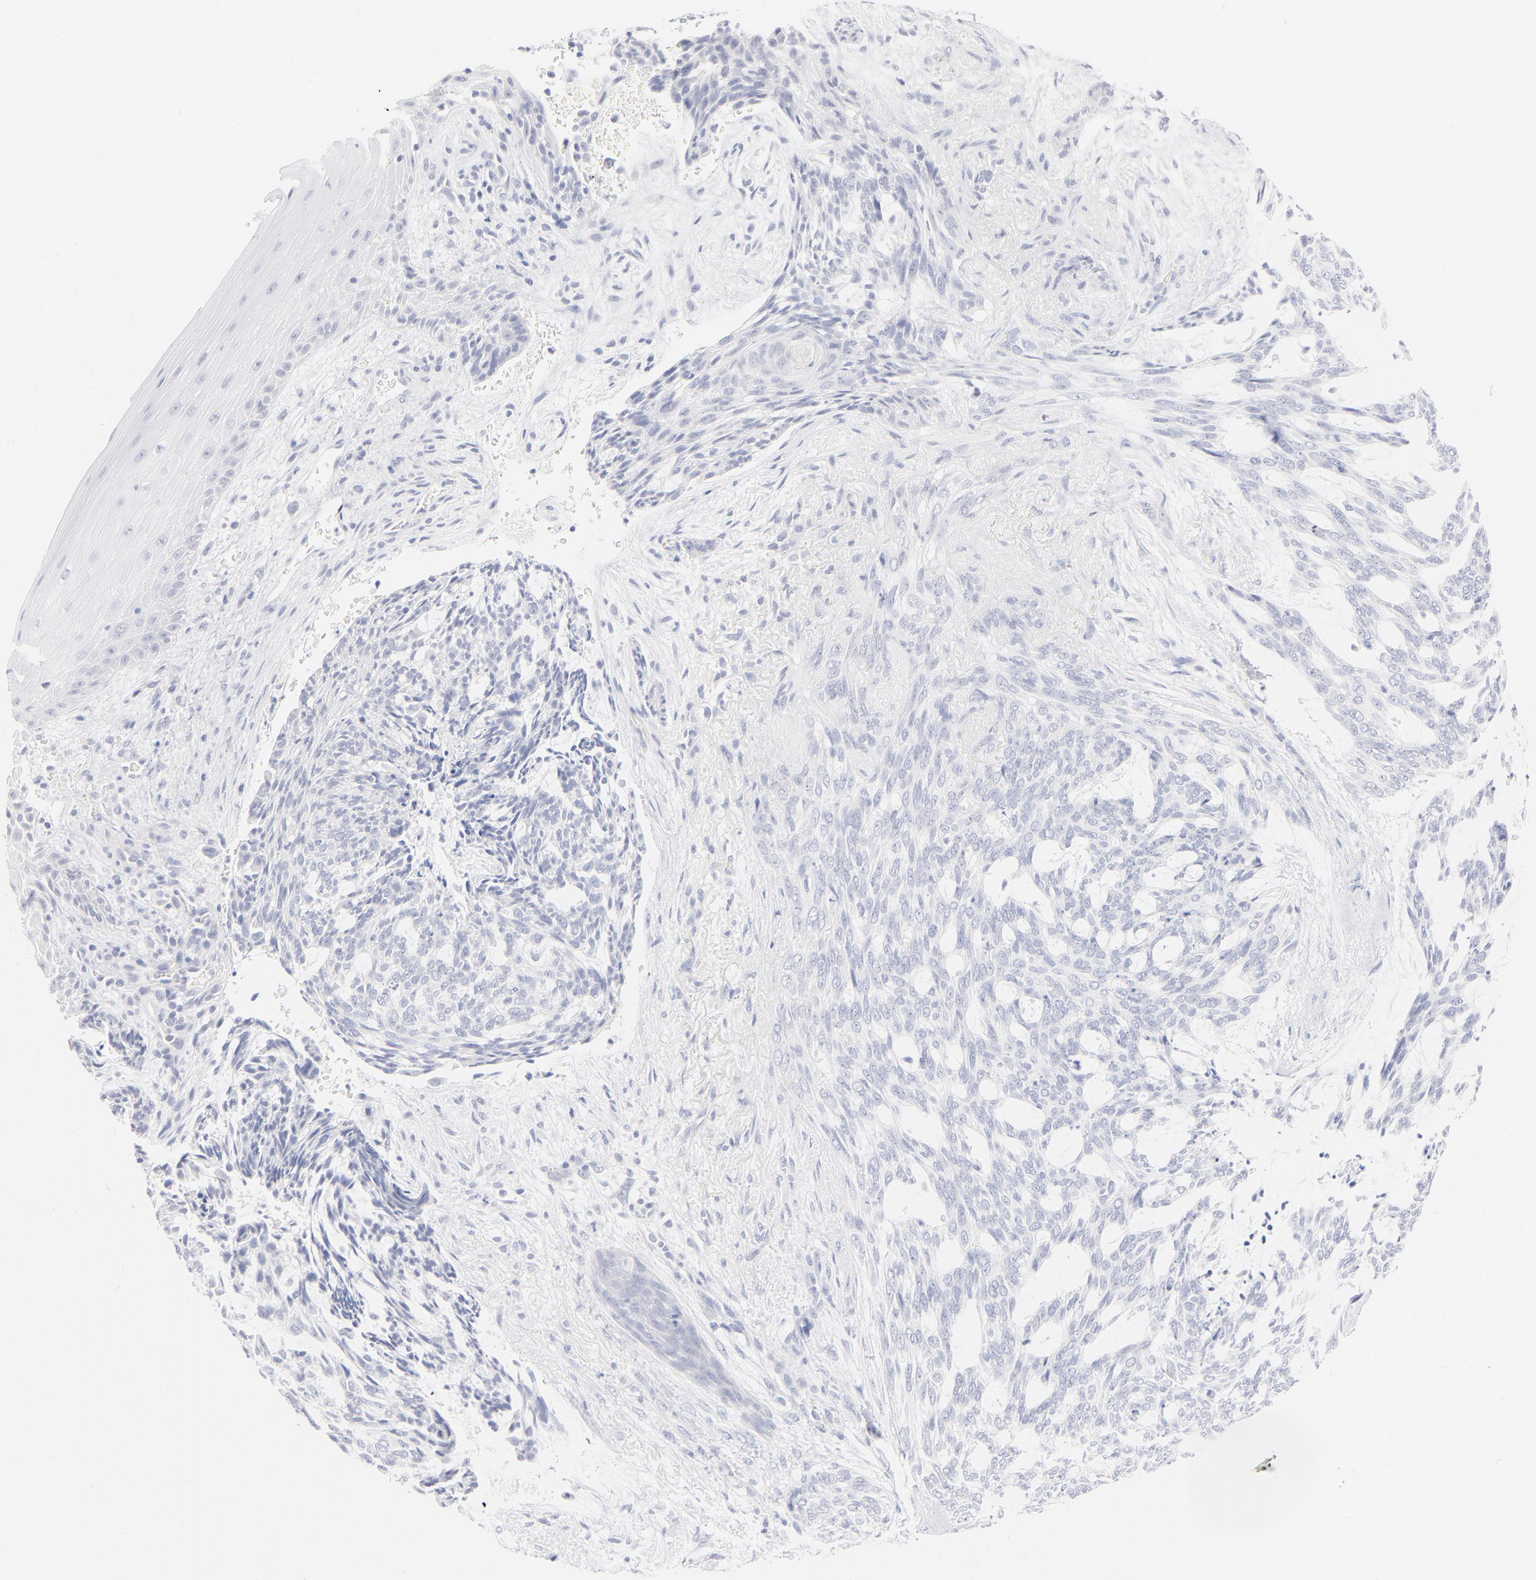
{"staining": {"intensity": "negative", "quantity": "none", "location": "none"}, "tissue": "skin cancer", "cell_type": "Tumor cells", "image_type": "cancer", "snomed": [{"axis": "morphology", "description": "Normal tissue, NOS"}, {"axis": "morphology", "description": "Basal cell carcinoma"}, {"axis": "topography", "description": "Skin"}], "caption": "Tumor cells are negative for brown protein staining in skin cancer (basal cell carcinoma).", "gene": "ONECUT1", "patient": {"sex": "female", "age": 71}}